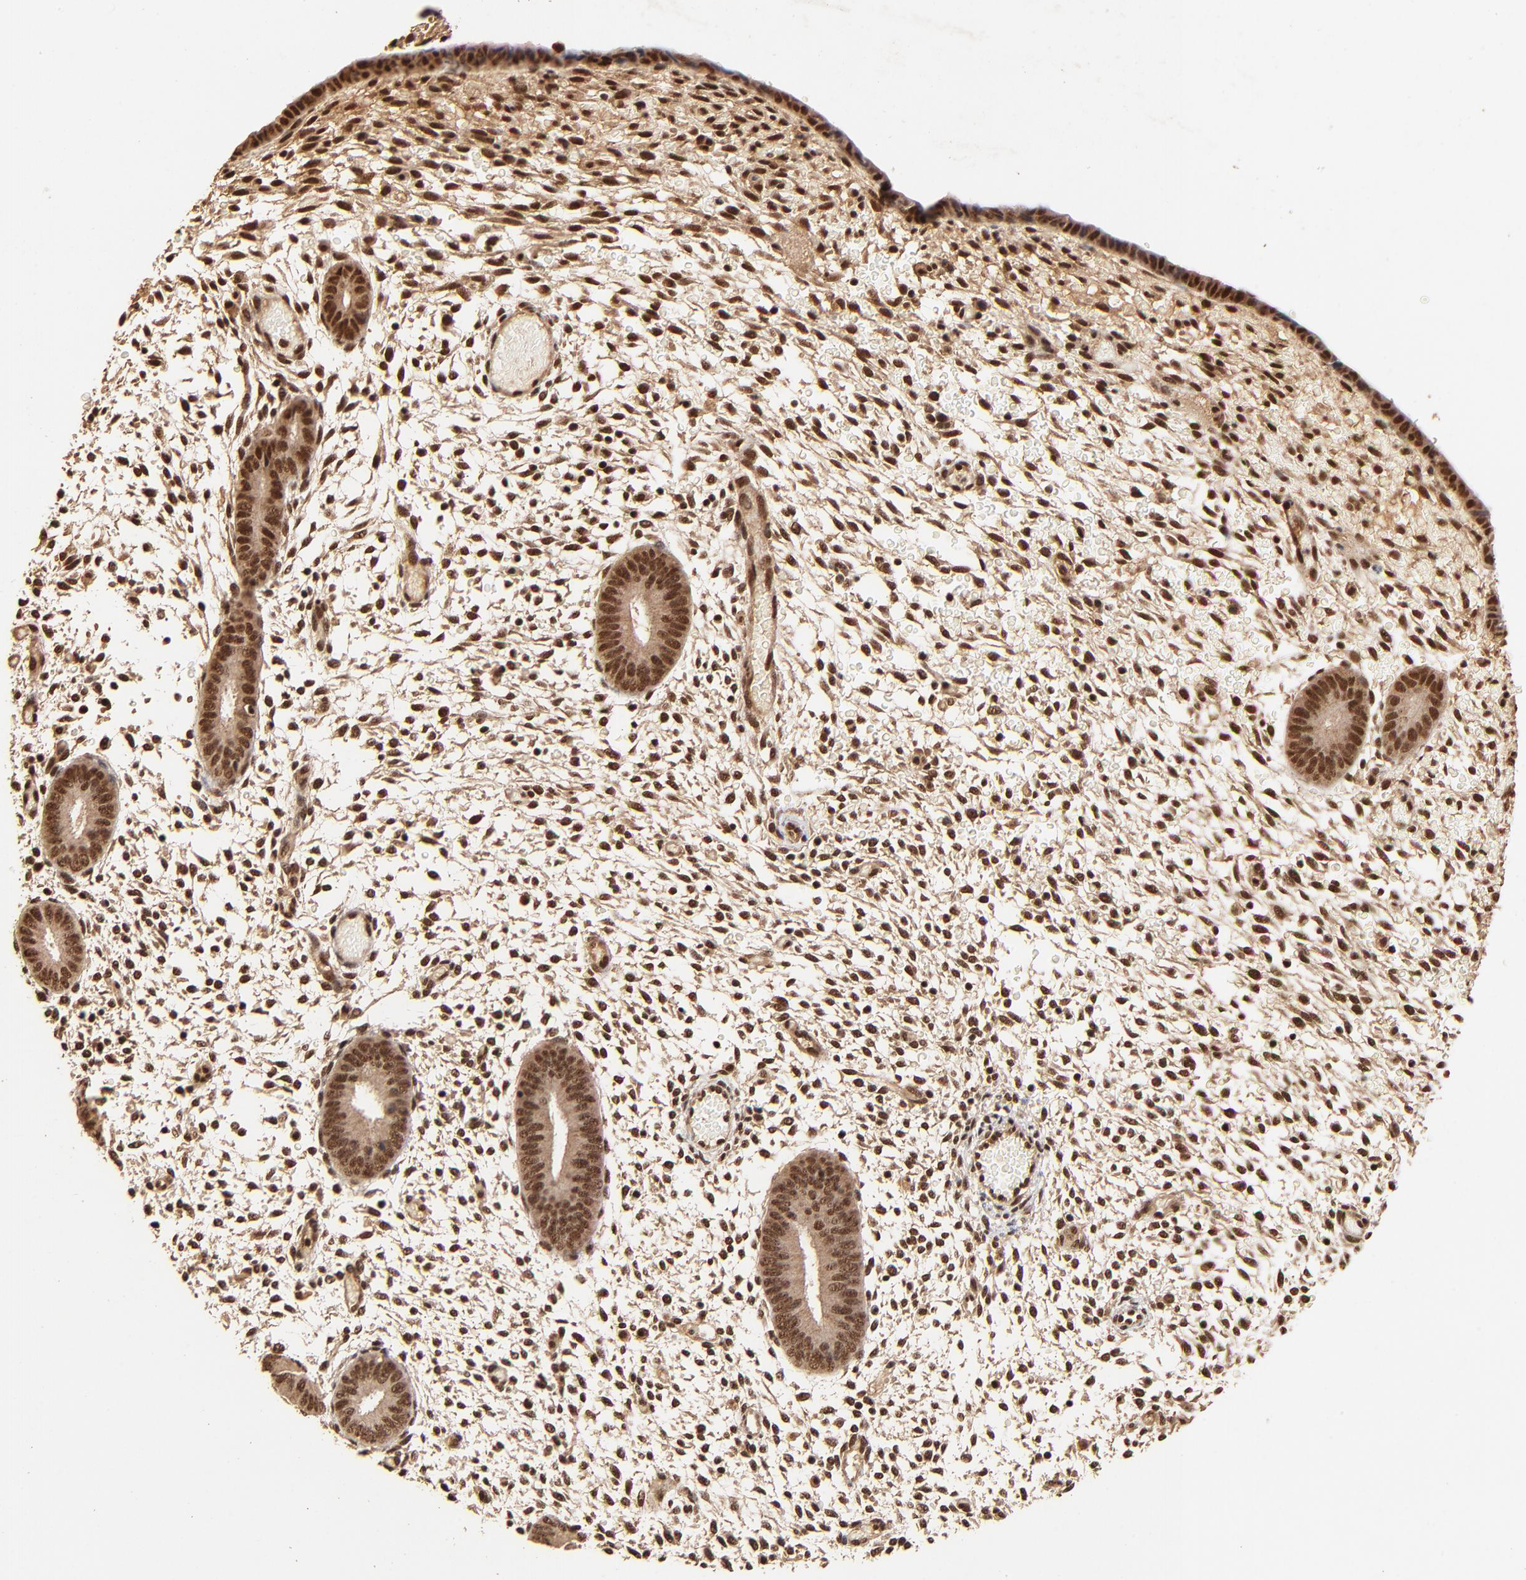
{"staining": {"intensity": "strong", "quantity": ">75%", "location": "cytoplasmic/membranous,nuclear"}, "tissue": "endometrium", "cell_type": "Cells in endometrial stroma", "image_type": "normal", "snomed": [{"axis": "morphology", "description": "Normal tissue, NOS"}, {"axis": "topography", "description": "Endometrium"}], "caption": "This photomicrograph shows immunohistochemistry staining of benign endometrium, with high strong cytoplasmic/membranous,nuclear expression in about >75% of cells in endometrial stroma.", "gene": "MED12", "patient": {"sex": "female", "age": 42}}